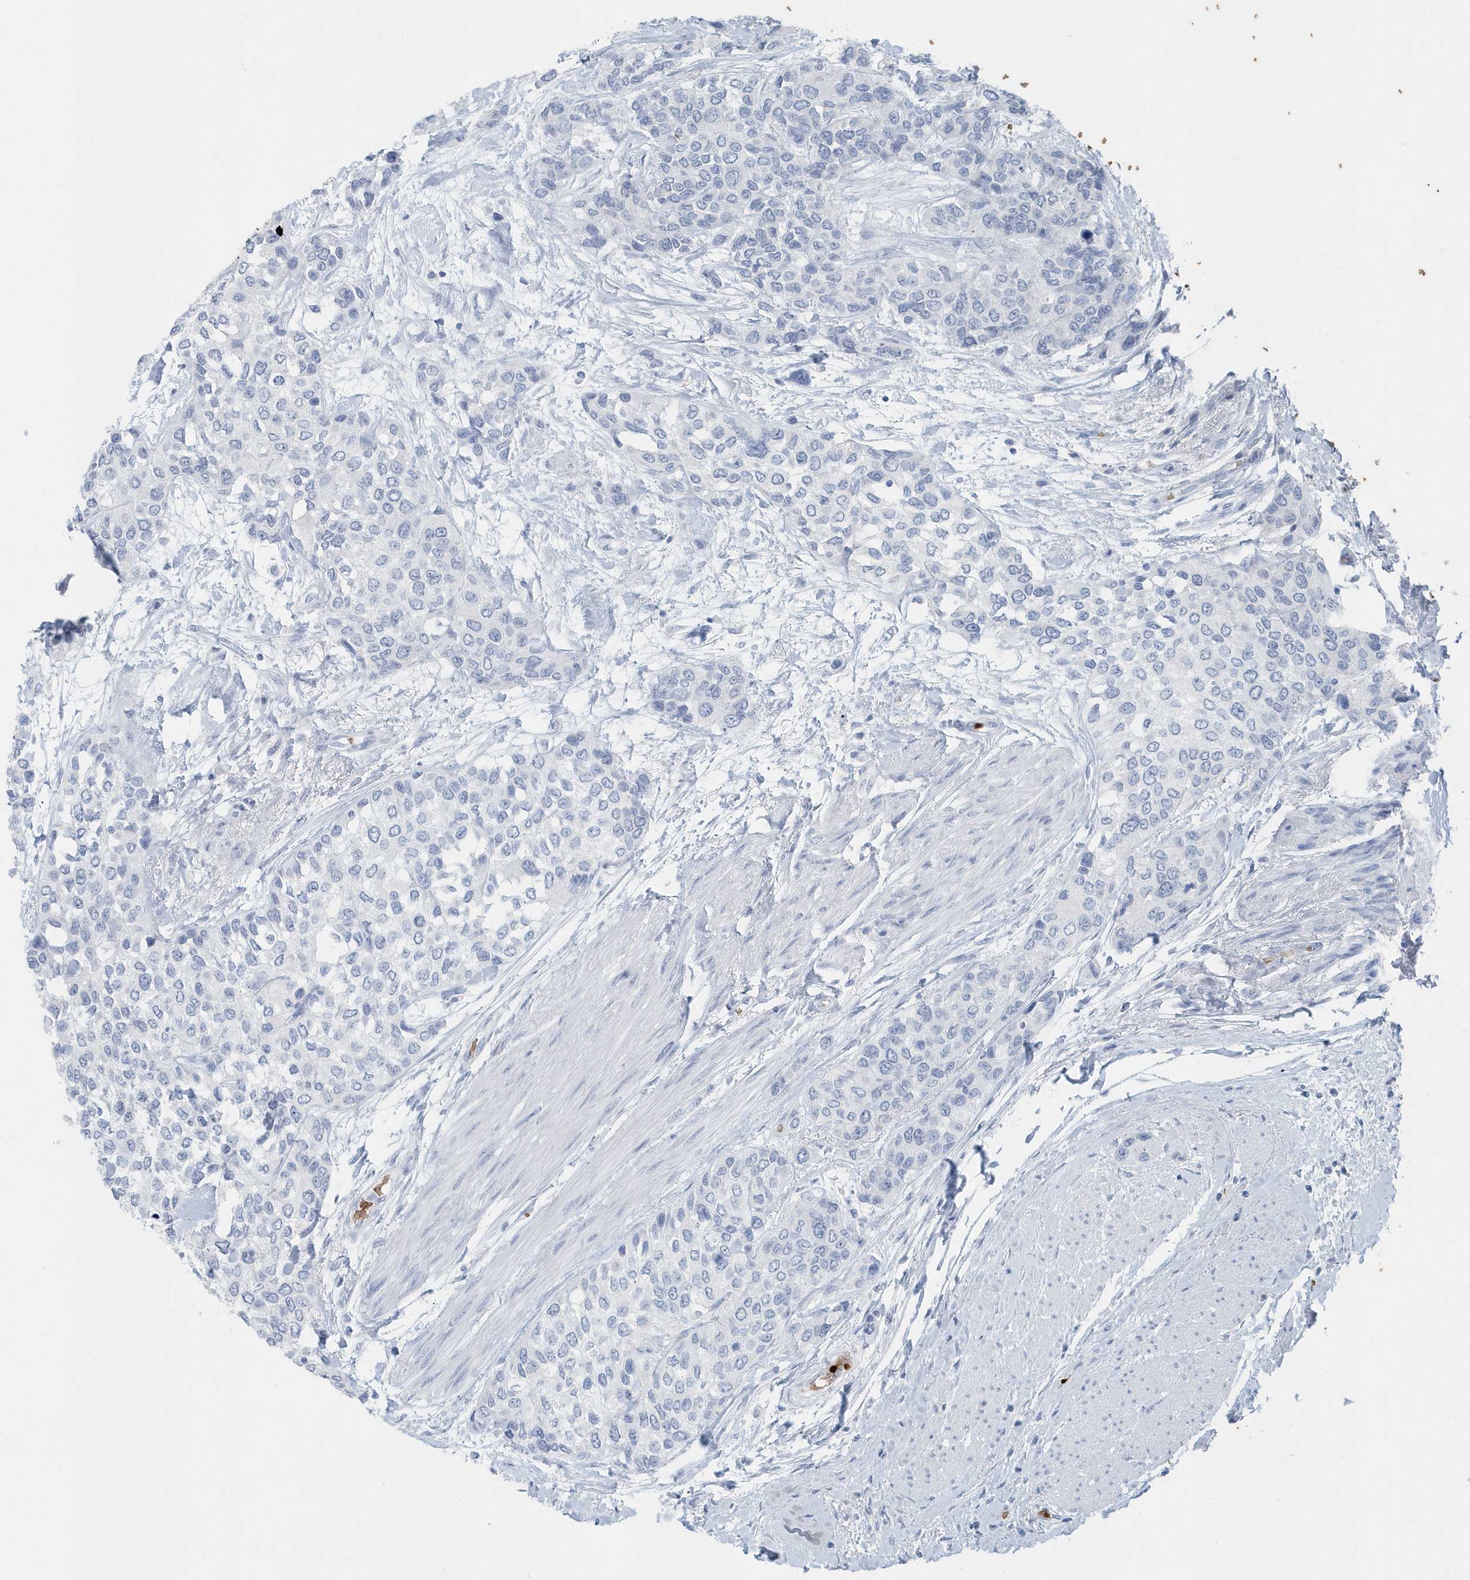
{"staining": {"intensity": "negative", "quantity": "none", "location": "none"}, "tissue": "urothelial cancer", "cell_type": "Tumor cells", "image_type": "cancer", "snomed": [{"axis": "morphology", "description": "Normal tissue, NOS"}, {"axis": "morphology", "description": "Urothelial carcinoma, High grade"}, {"axis": "topography", "description": "Vascular tissue"}, {"axis": "topography", "description": "Urinary bladder"}], "caption": "Human high-grade urothelial carcinoma stained for a protein using immunohistochemistry exhibits no staining in tumor cells.", "gene": "HBA2", "patient": {"sex": "female", "age": 56}}